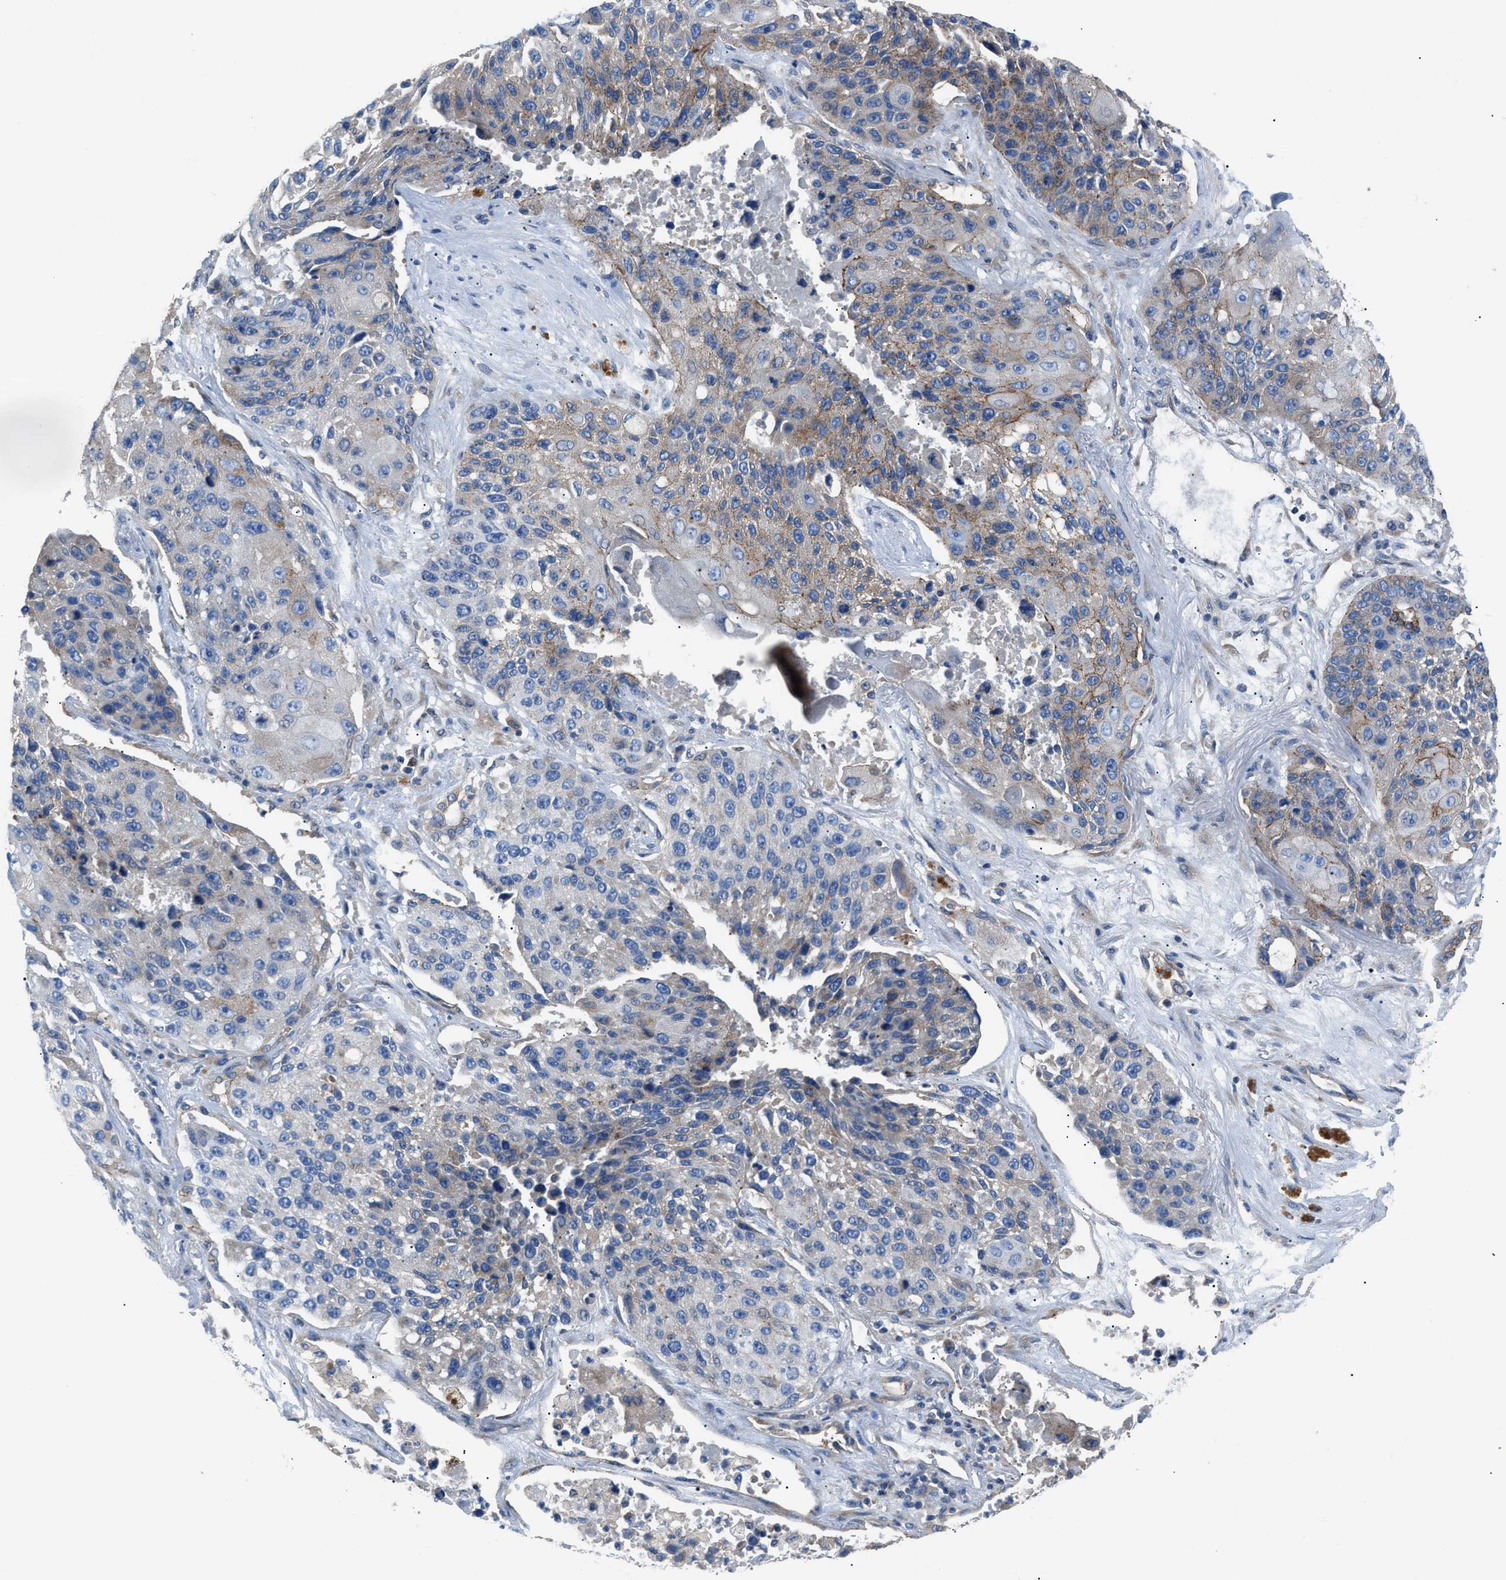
{"staining": {"intensity": "moderate", "quantity": "25%-75%", "location": "cytoplasmic/membranous"}, "tissue": "lung cancer", "cell_type": "Tumor cells", "image_type": "cancer", "snomed": [{"axis": "morphology", "description": "Squamous cell carcinoma, NOS"}, {"axis": "topography", "description": "Lung"}], "caption": "Immunohistochemistry (DAB (3,3'-diaminobenzidine)) staining of human lung cancer exhibits moderate cytoplasmic/membranous protein staining in approximately 25%-75% of tumor cells. The staining was performed using DAB (3,3'-diaminobenzidine) to visualize the protein expression in brown, while the nuclei were stained in blue with hematoxylin (Magnification: 20x).", "gene": "ZDHHC24", "patient": {"sex": "male", "age": 61}}